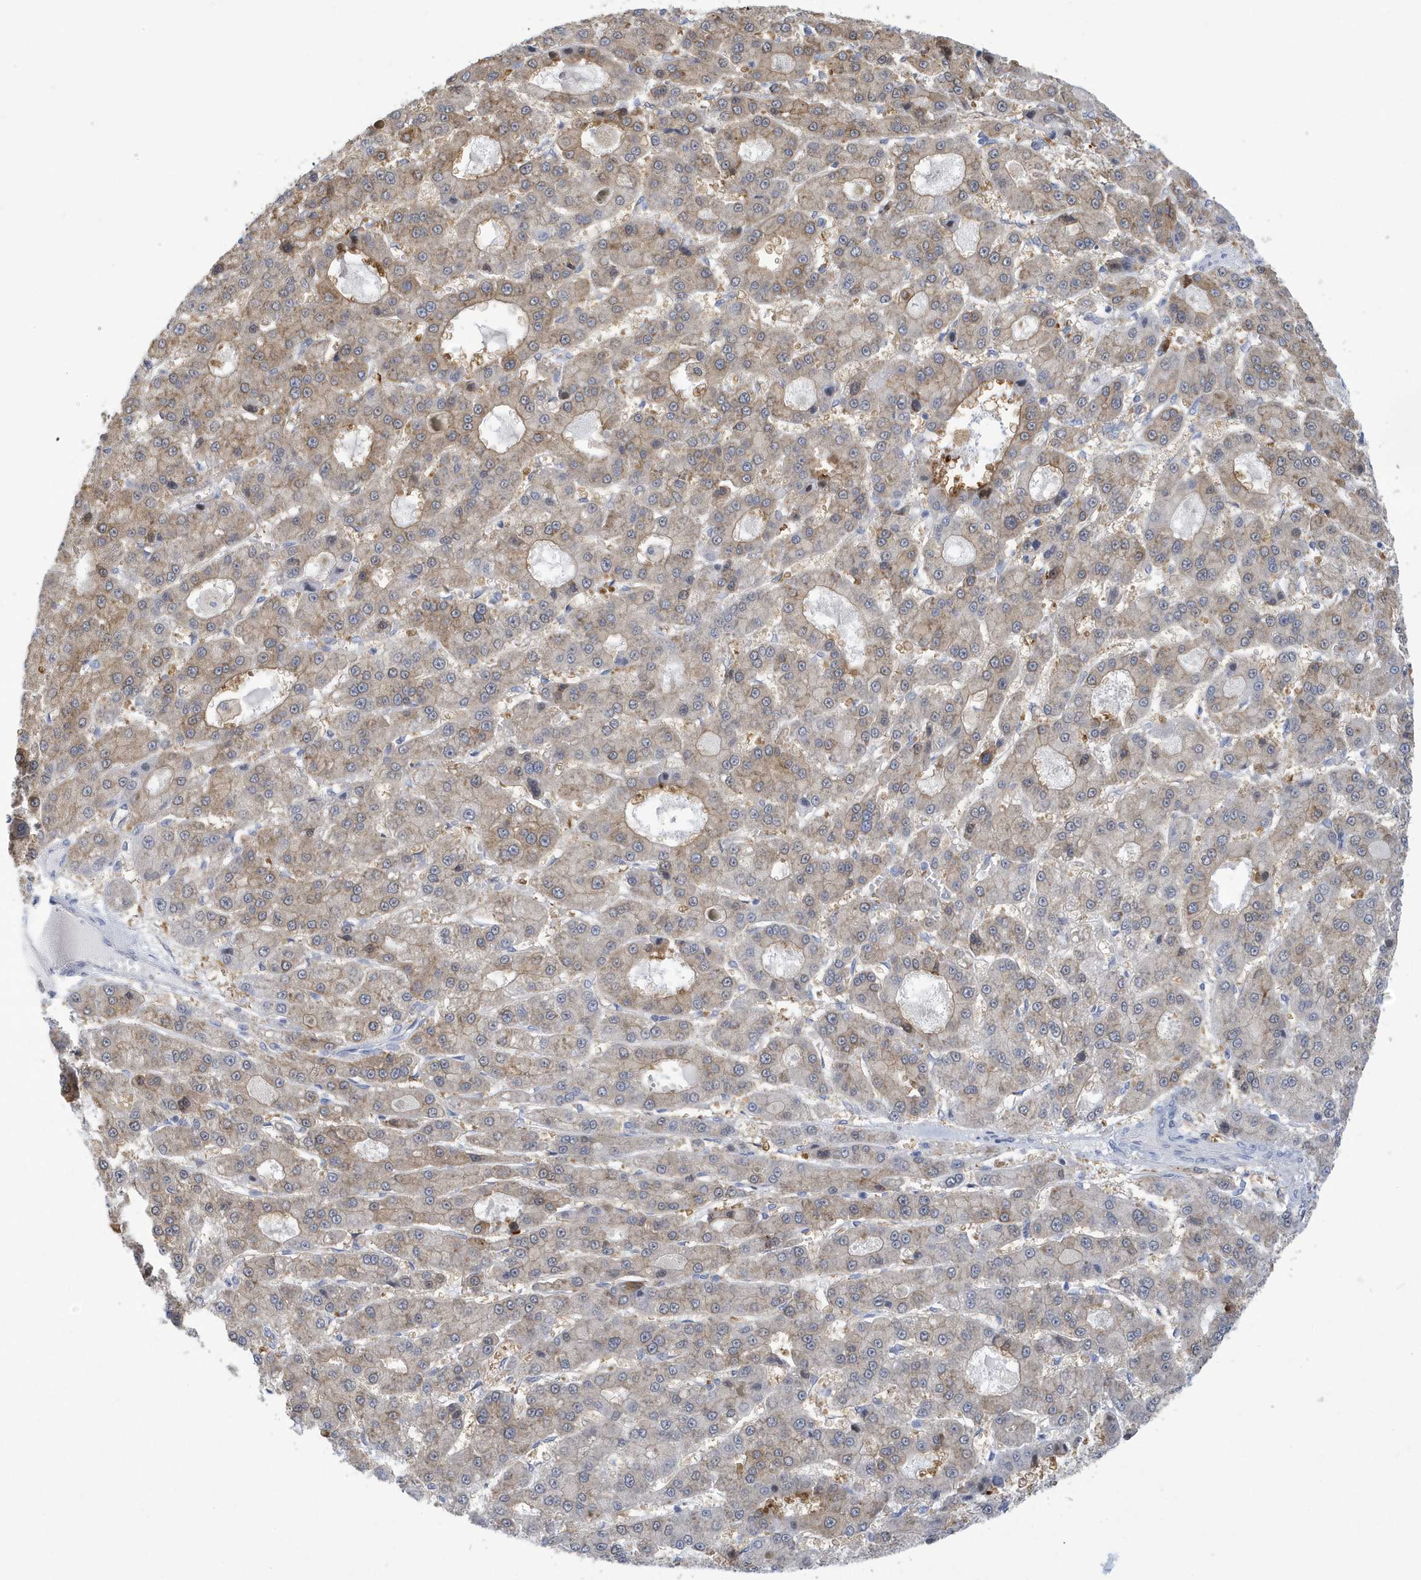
{"staining": {"intensity": "moderate", "quantity": "25%-75%", "location": "cytoplasmic/membranous"}, "tissue": "liver cancer", "cell_type": "Tumor cells", "image_type": "cancer", "snomed": [{"axis": "morphology", "description": "Carcinoma, Hepatocellular, NOS"}, {"axis": "topography", "description": "Liver"}], "caption": "Protein analysis of hepatocellular carcinoma (liver) tissue reveals moderate cytoplasmic/membranous positivity in approximately 25%-75% of tumor cells.", "gene": "VTA1", "patient": {"sex": "male", "age": 70}}